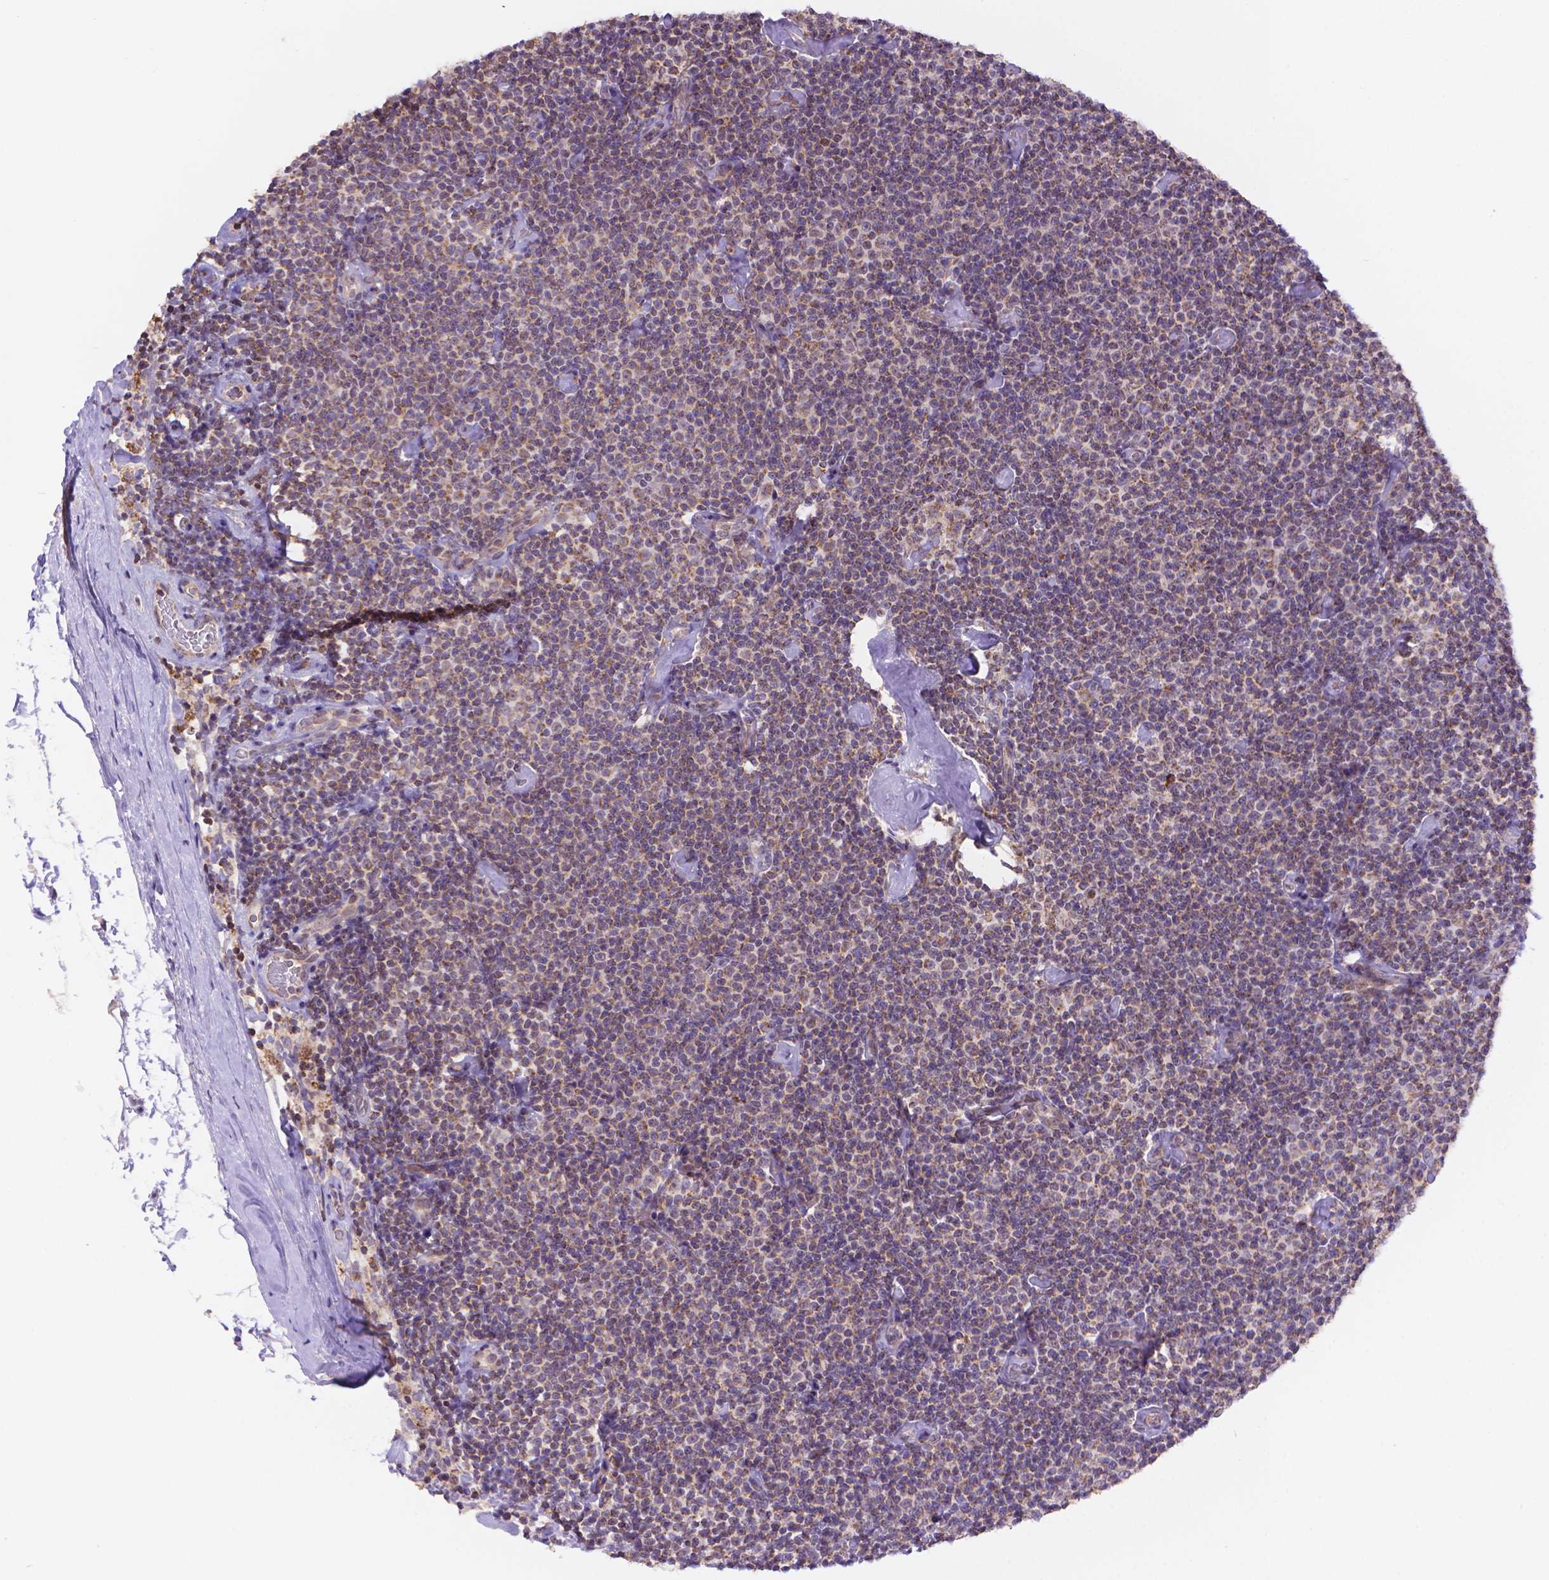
{"staining": {"intensity": "moderate", "quantity": ">75%", "location": "cytoplasmic/membranous"}, "tissue": "lymphoma", "cell_type": "Tumor cells", "image_type": "cancer", "snomed": [{"axis": "morphology", "description": "Malignant lymphoma, non-Hodgkin's type, Low grade"}, {"axis": "topography", "description": "Lymph node"}], "caption": "IHC of human lymphoma demonstrates medium levels of moderate cytoplasmic/membranous expression in approximately >75% of tumor cells.", "gene": "CYYR1", "patient": {"sex": "male", "age": 81}}